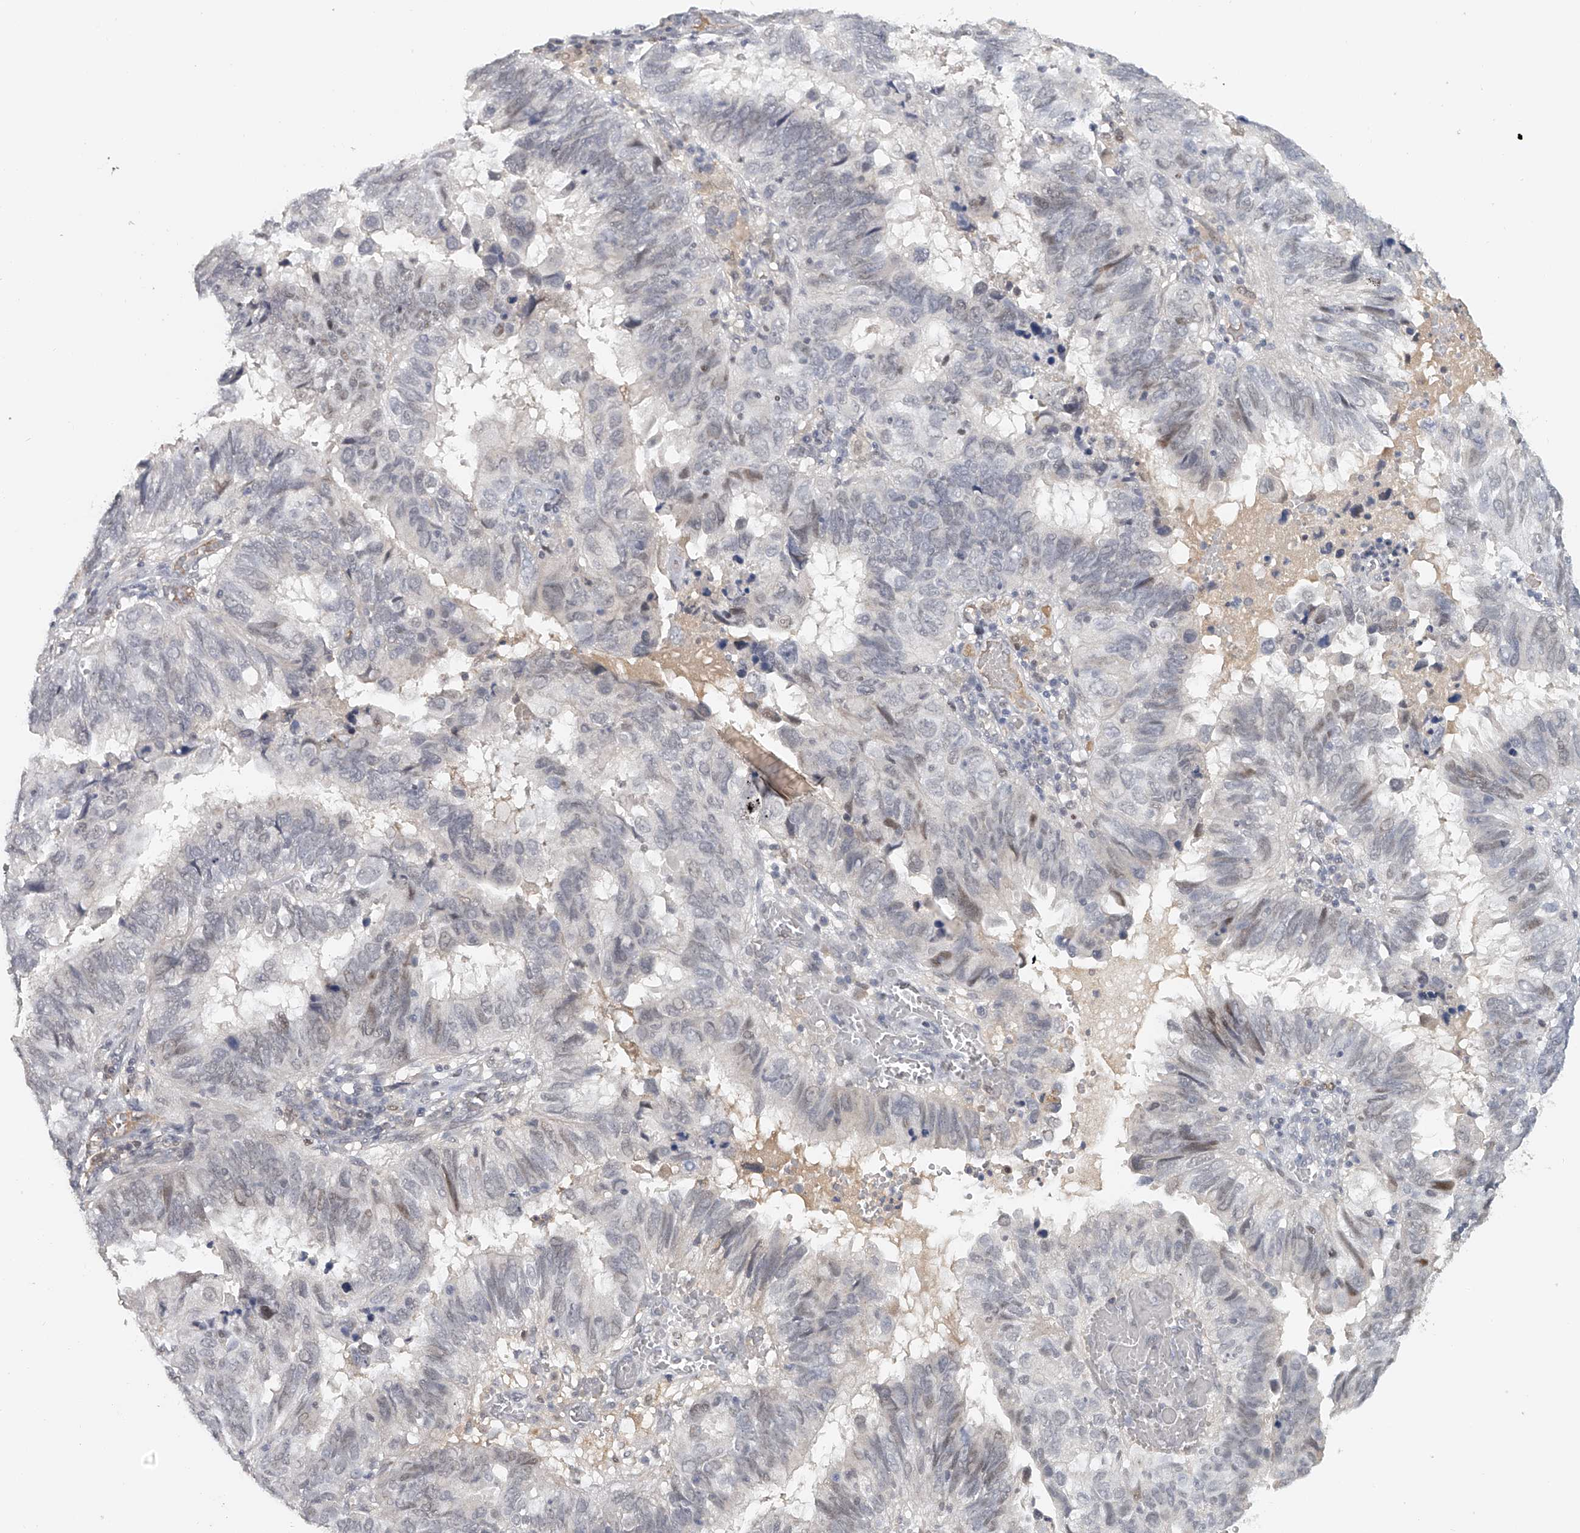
{"staining": {"intensity": "weak", "quantity": "<25%", "location": "nuclear"}, "tissue": "endometrial cancer", "cell_type": "Tumor cells", "image_type": "cancer", "snomed": [{"axis": "morphology", "description": "Adenocarcinoma, NOS"}, {"axis": "topography", "description": "Uterus"}], "caption": "A photomicrograph of endometrial adenocarcinoma stained for a protein shows no brown staining in tumor cells. (Stains: DAB immunohistochemistry (IHC) with hematoxylin counter stain, Microscopy: brightfield microscopy at high magnification).", "gene": "DDX43", "patient": {"sex": "female", "age": 77}}